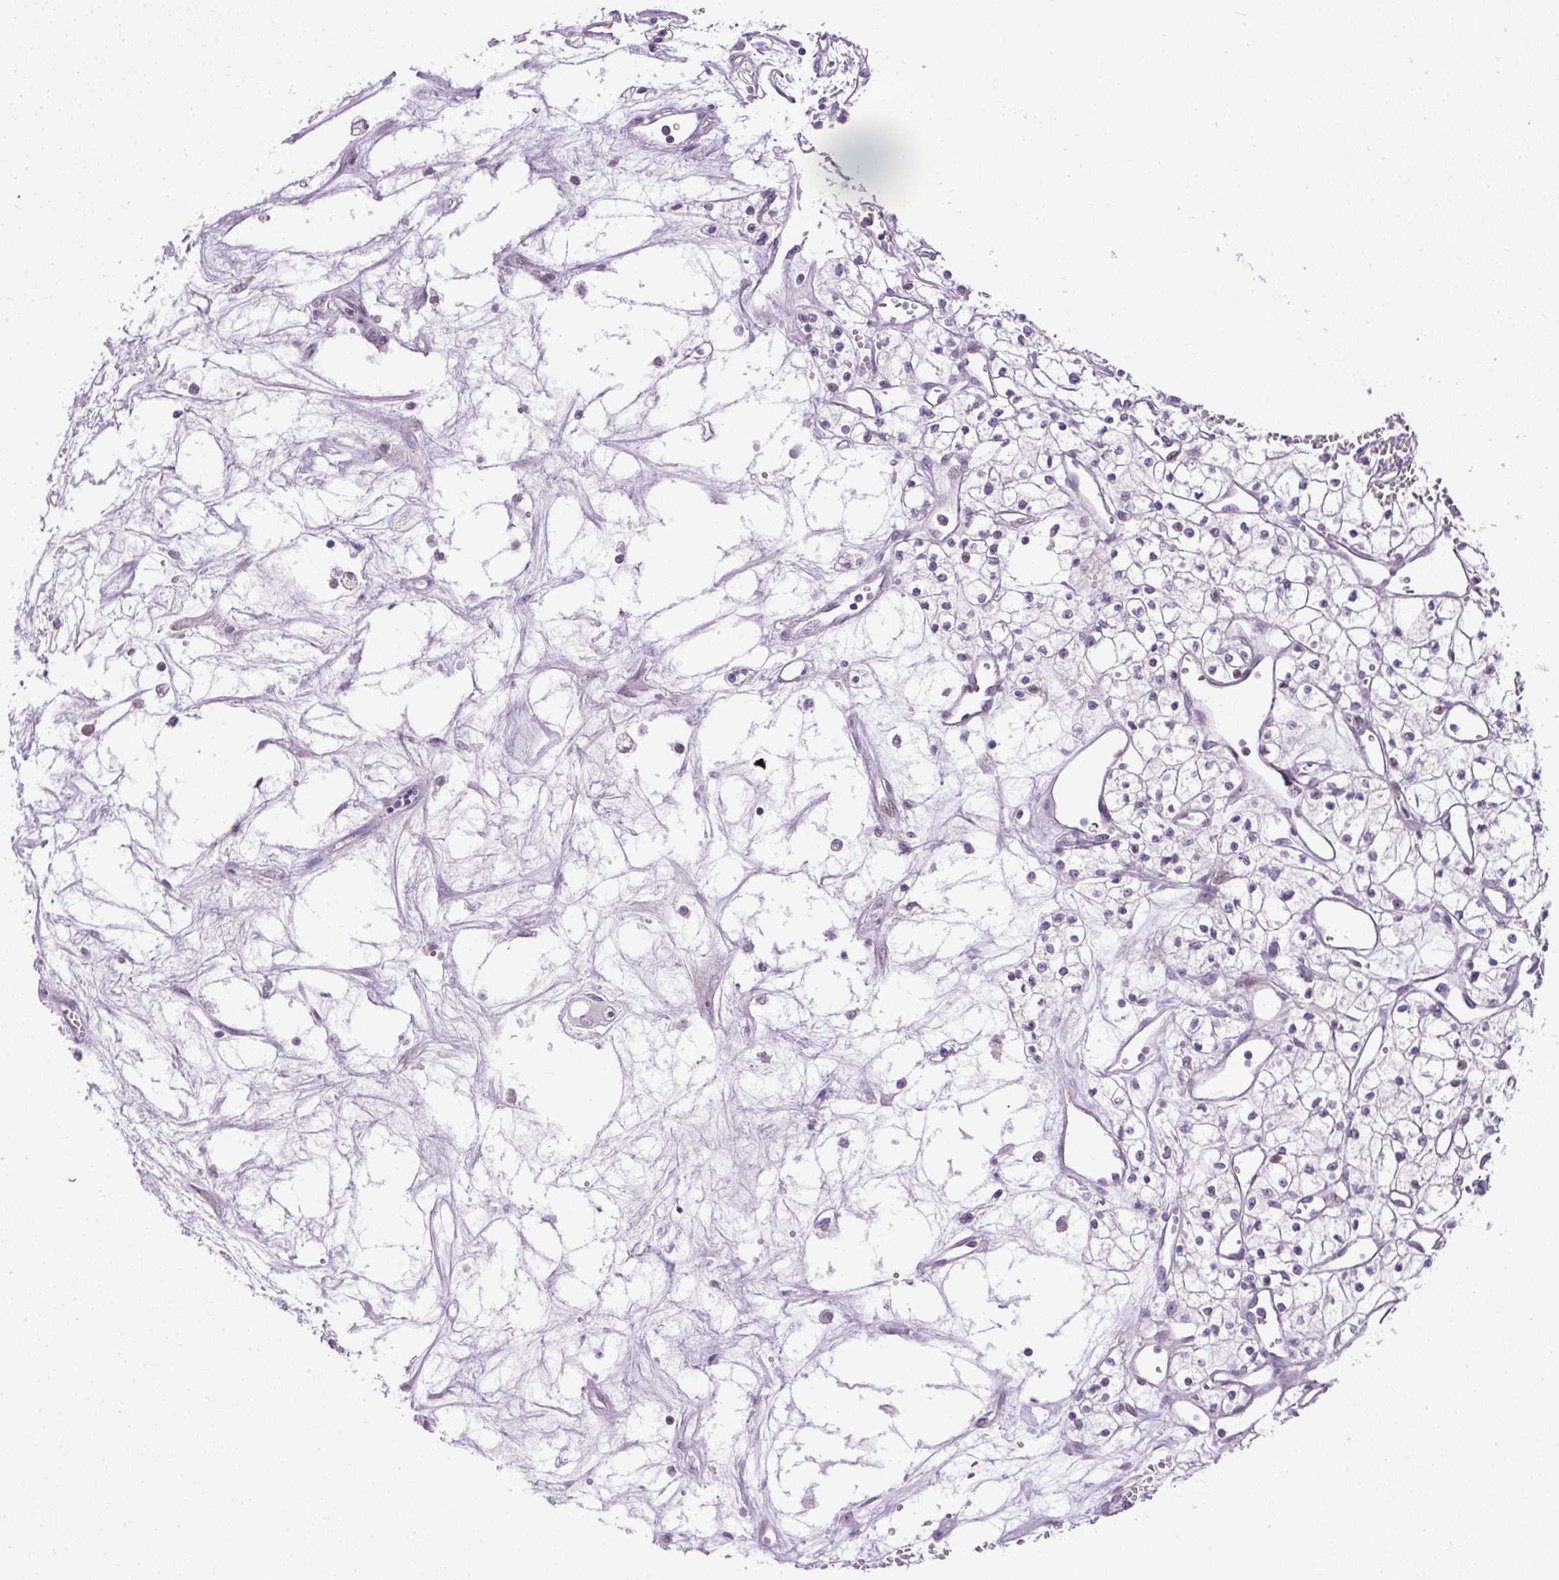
{"staining": {"intensity": "weak", "quantity": "<25%", "location": "nuclear"}, "tissue": "renal cancer", "cell_type": "Tumor cells", "image_type": "cancer", "snomed": [{"axis": "morphology", "description": "Adenocarcinoma, NOS"}, {"axis": "topography", "description": "Kidney"}], "caption": "Immunohistochemistry histopathology image of human renal cancer (adenocarcinoma) stained for a protein (brown), which reveals no positivity in tumor cells.", "gene": "ARHGEF18", "patient": {"sex": "male", "age": 59}}